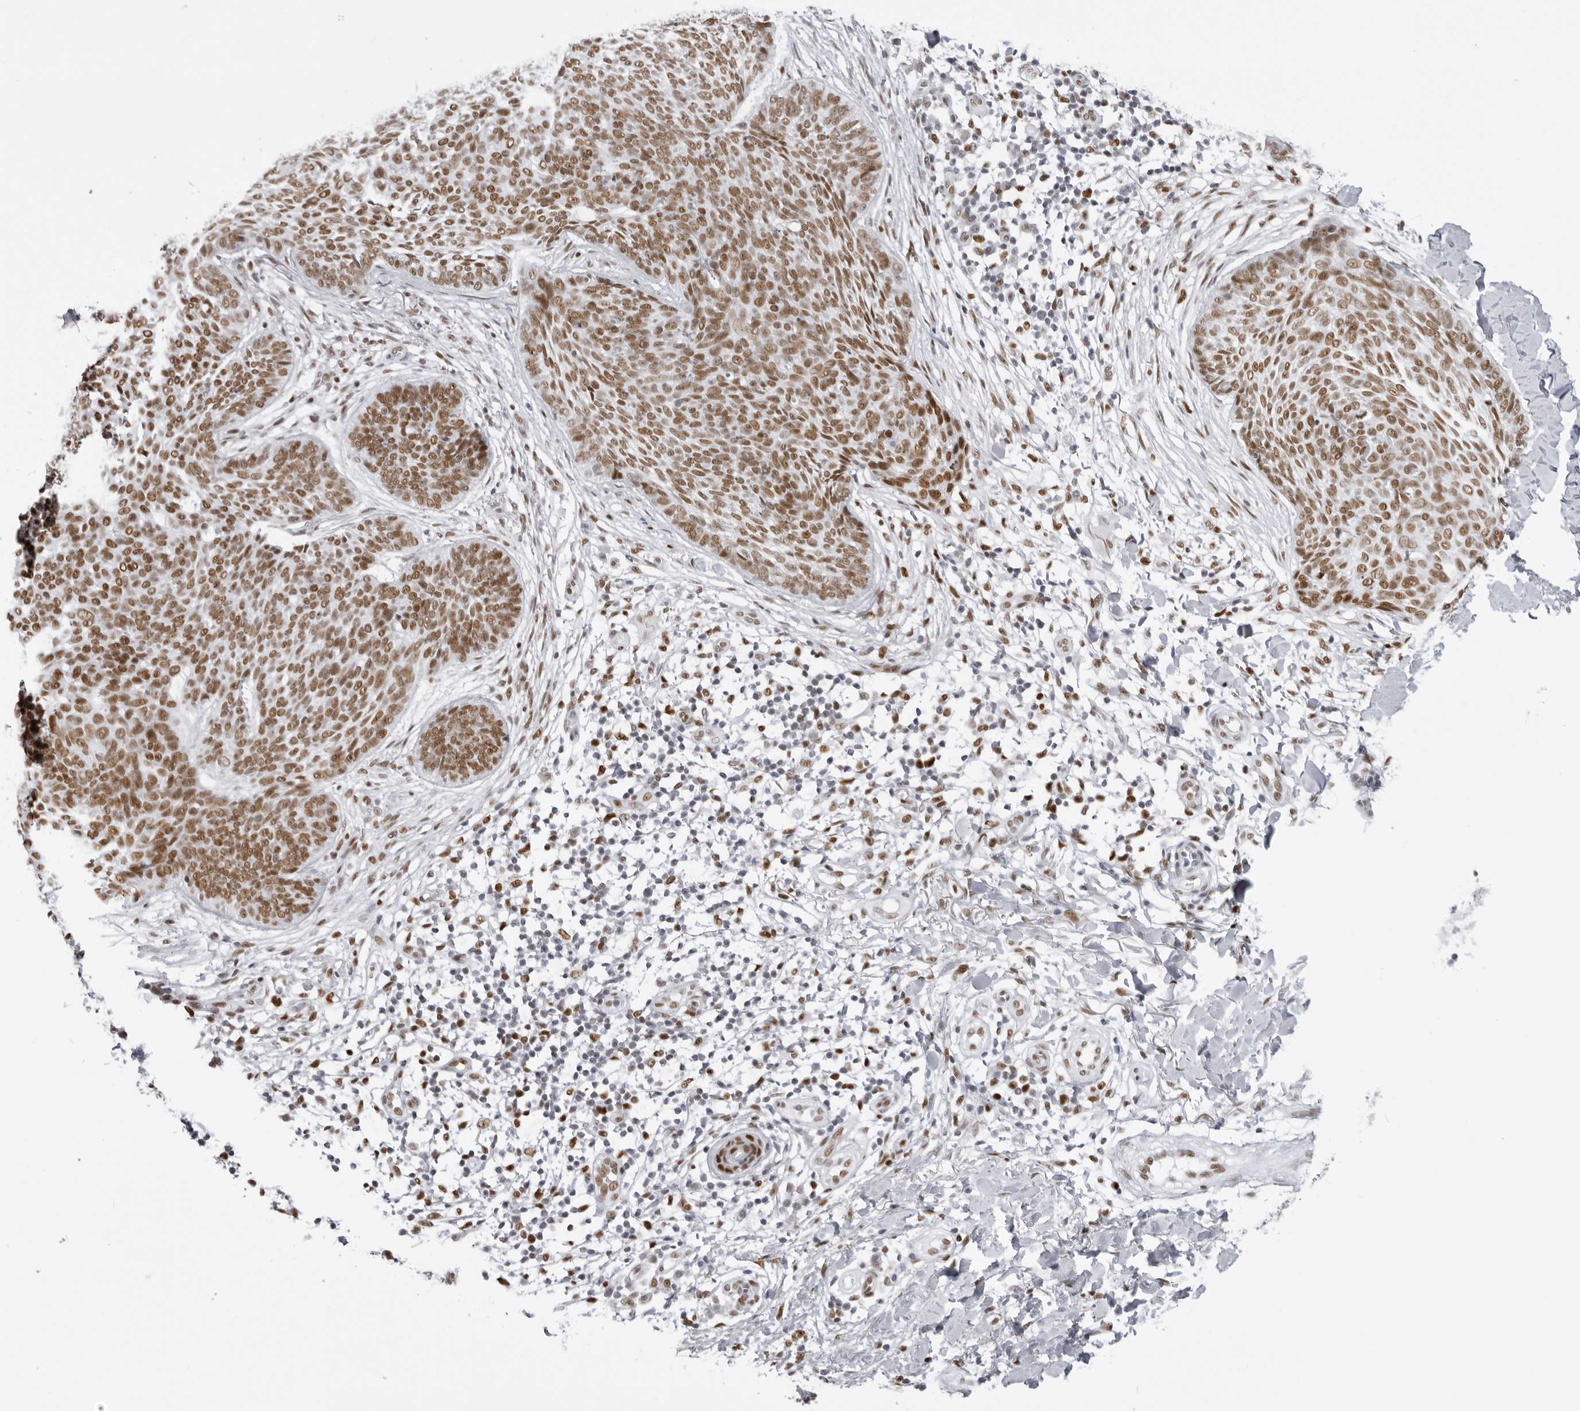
{"staining": {"intensity": "moderate", "quantity": ">75%", "location": "nuclear"}, "tissue": "skin cancer", "cell_type": "Tumor cells", "image_type": "cancer", "snomed": [{"axis": "morphology", "description": "Basal cell carcinoma"}, {"axis": "topography", "description": "Skin"}], "caption": "An immunohistochemistry (IHC) micrograph of tumor tissue is shown. Protein staining in brown shows moderate nuclear positivity in skin cancer within tumor cells.", "gene": "IRF2BP2", "patient": {"sex": "female", "age": 64}}